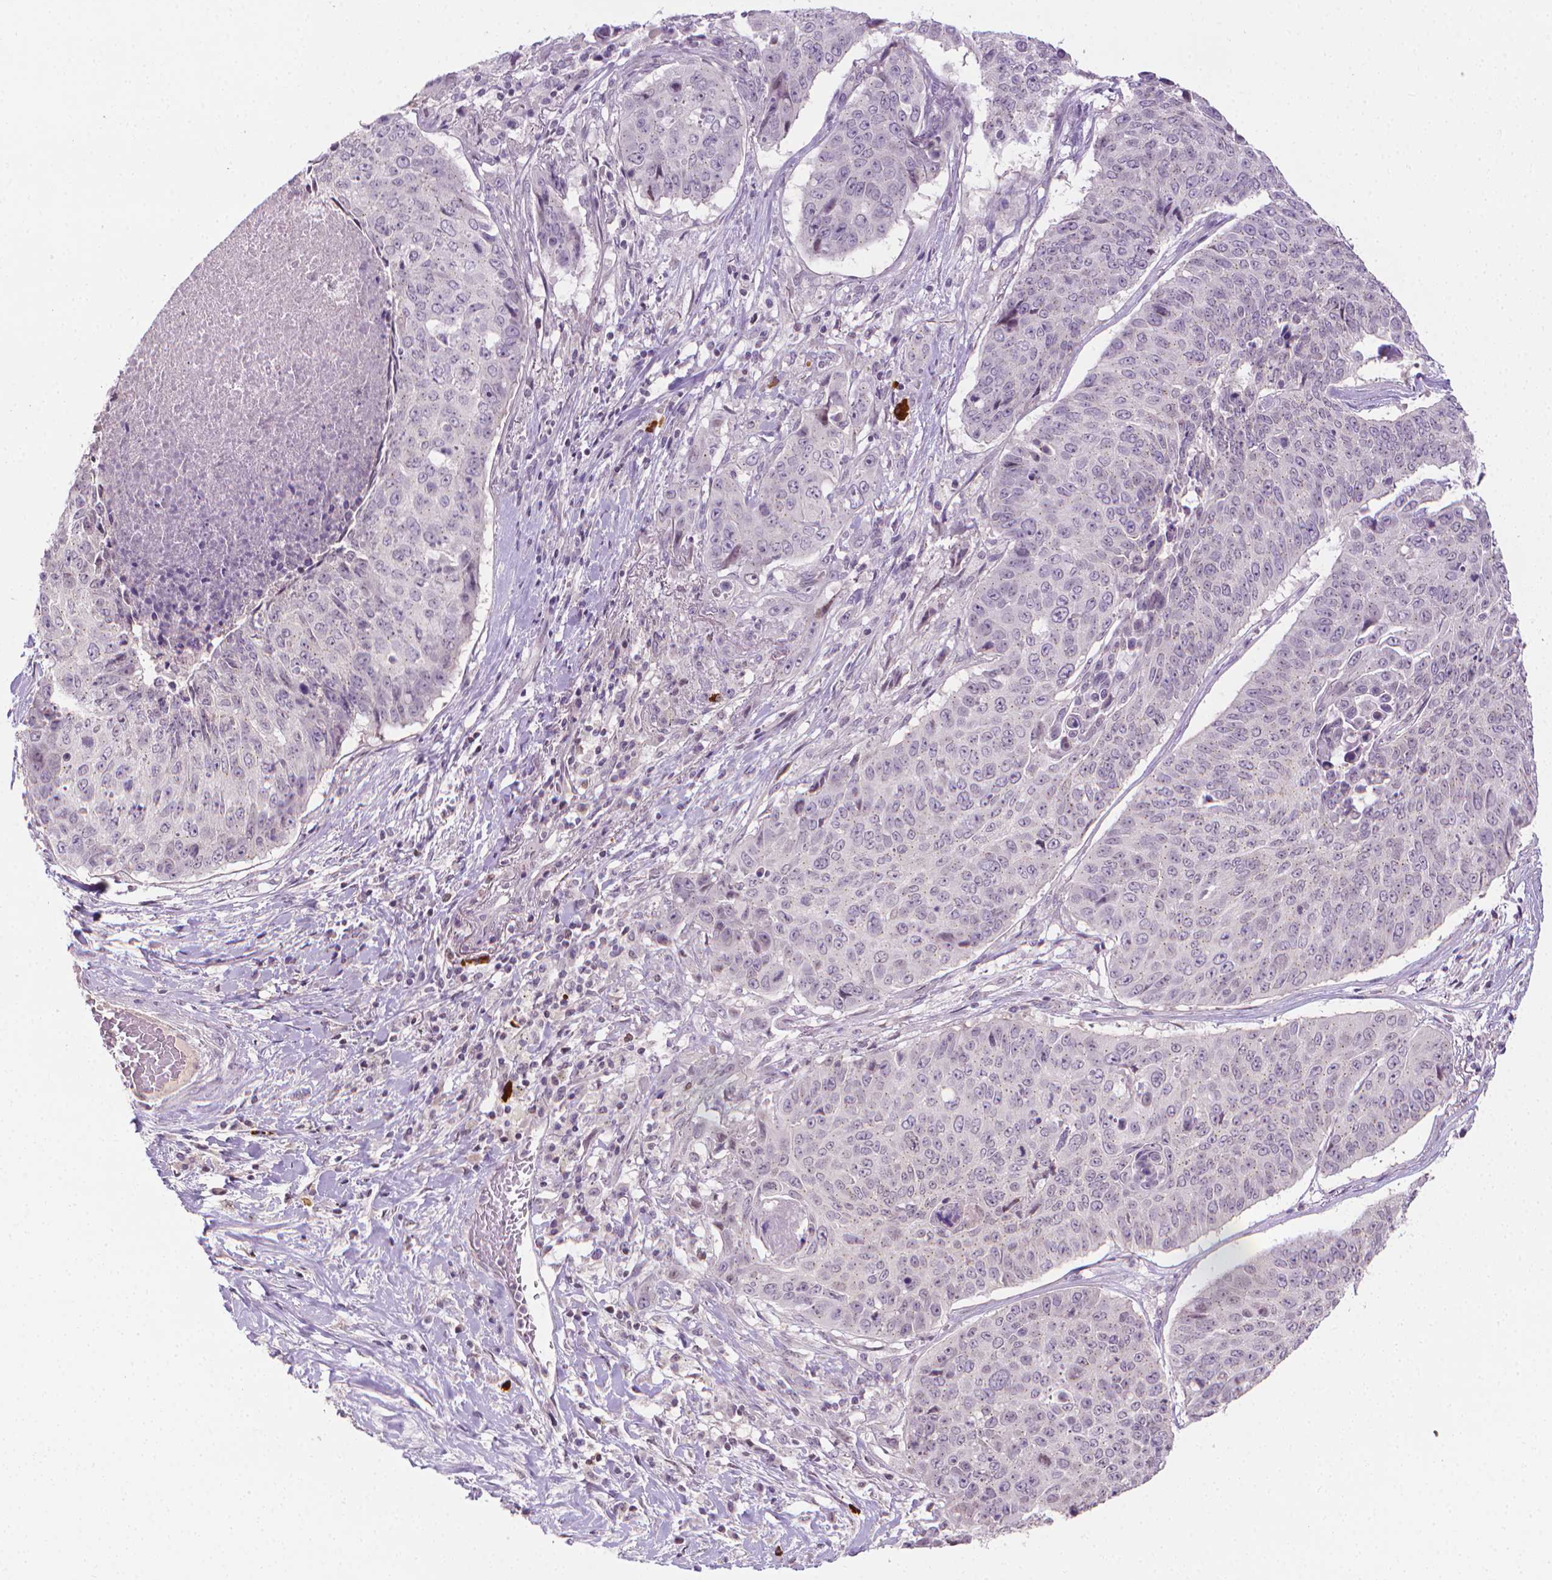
{"staining": {"intensity": "negative", "quantity": "none", "location": "none"}, "tissue": "lung cancer", "cell_type": "Tumor cells", "image_type": "cancer", "snomed": [{"axis": "morphology", "description": "Normal tissue, NOS"}, {"axis": "morphology", "description": "Squamous cell carcinoma, NOS"}, {"axis": "topography", "description": "Bronchus"}, {"axis": "topography", "description": "Lung"}], "caption": "DAB immunohistochemical staining of human lung squamous cell carcinoma displays no significant expression in tumor cells. (DAB (3,3'-diaminobenzidine) immunohistochemistry (IHC) with hematoxylin counter stain).", "gene": "NCAN", "patient": {"sex": "male", "age": 64}}